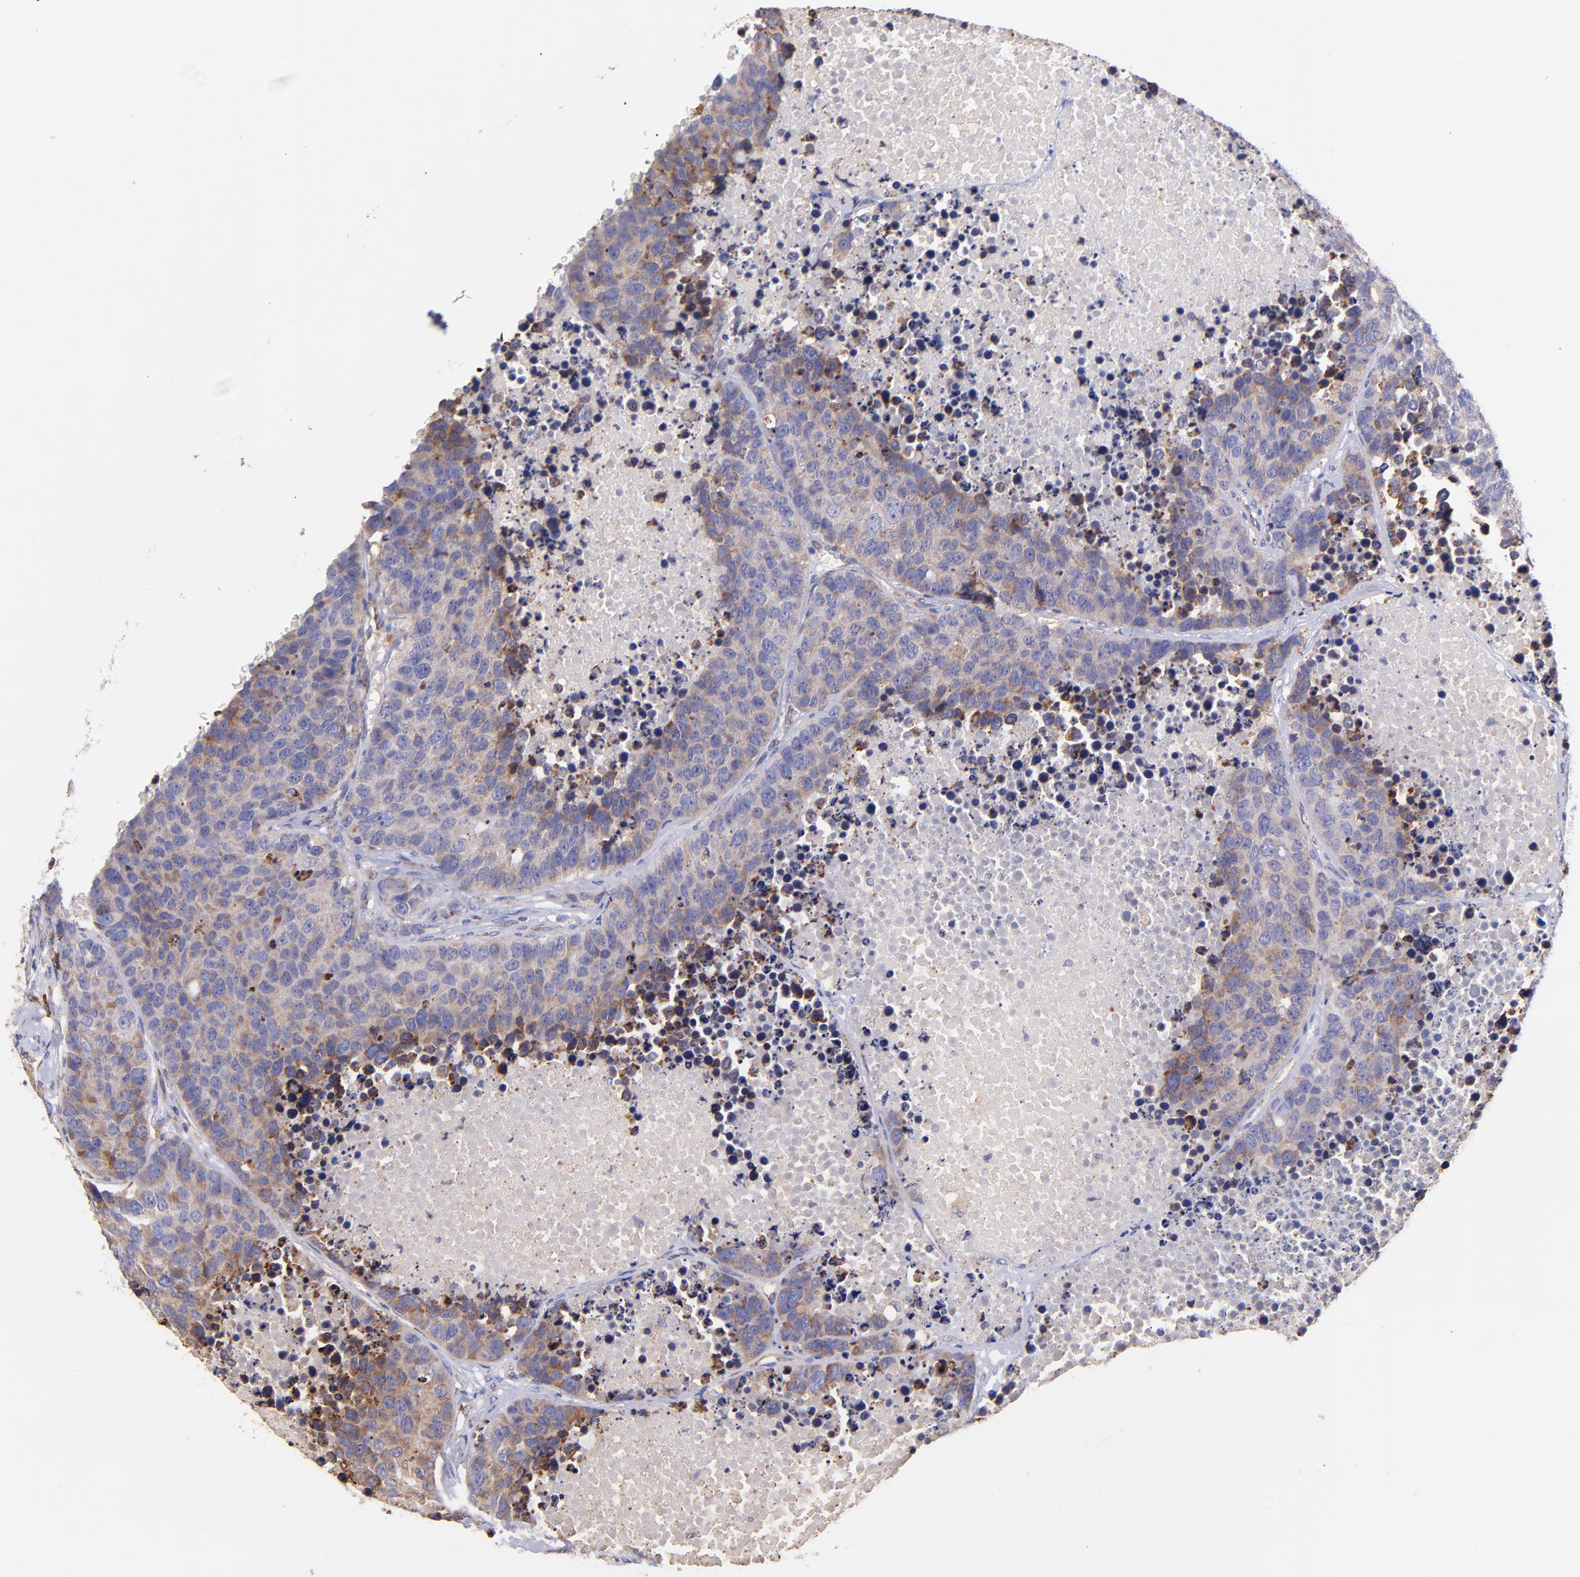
{"staining": {"intensity": "moderate", "quantity": "25%-75%", "location": "cytoplasmic/membranous"}, "tissue": "carcinoid", "cell_type": "Tumor cells", "image_type": "cancer", "snomed": [{"axis": "morphology", "description": "Carcinoid, malignant, NOS"}, {"axis": "topography", "description": "Lung"}], "caption": "An immunohistochemistry histopathology image of neoplastic tissue is shown. Protein staining in brown shows moderate cytoplasmic/membranous positivity in malignant carcinoid within tumor cells.", "gene": "PREX1", "patient": {"sex": "male", "age": 60}}